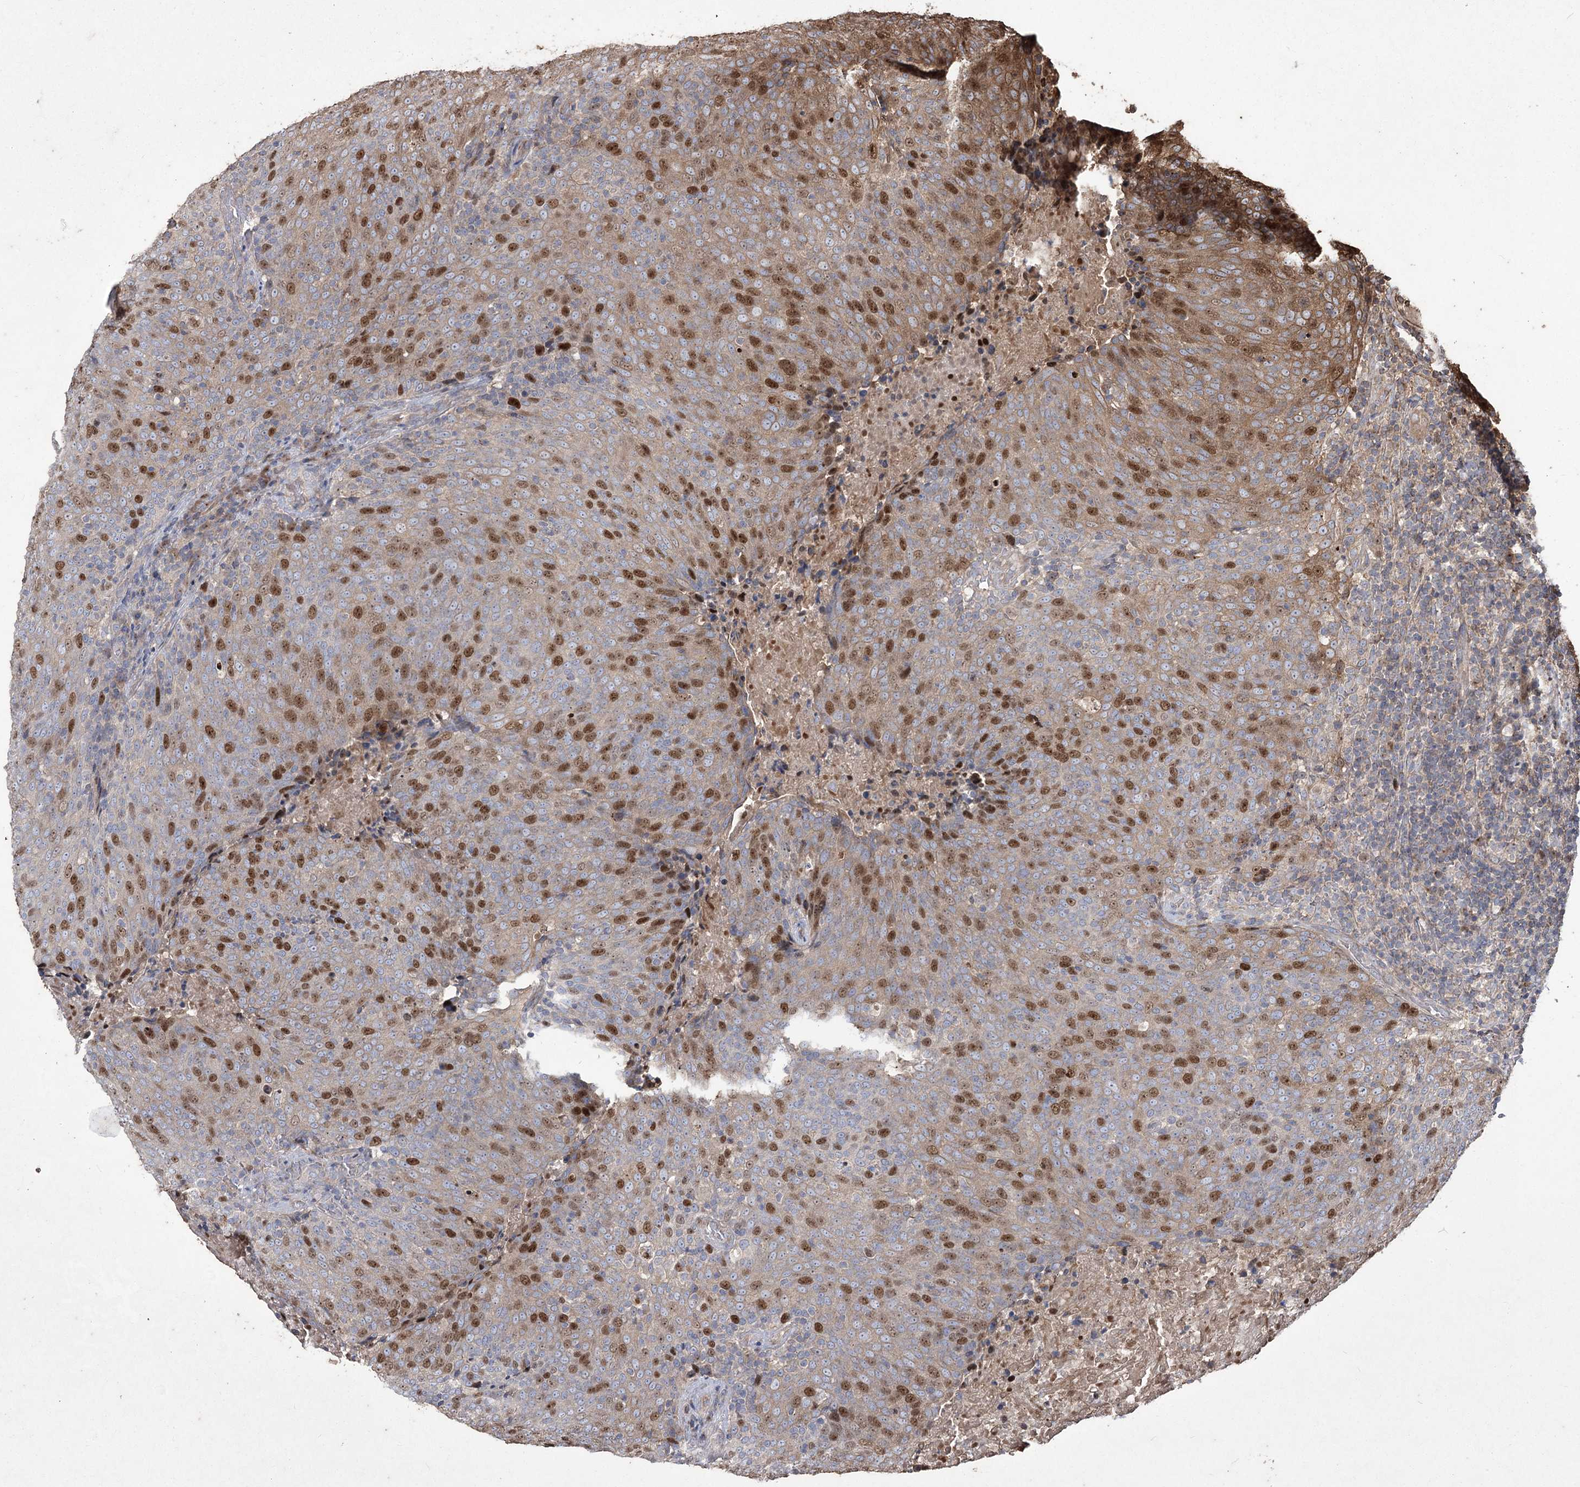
{"staining": {"intensity": "moderate", "quantity": "25%-75%", "location": "nuclear"}, "tissue": "head and neck cancer", "cell_type": "Tumor cells", "image_type": "cancer", "snomed": [{"axis": "morphology", "description": "Squamous cell carcinoma, NOS"}, {"axis": "morphology", "description": "Squamous cell carcinoma, metastatic, NOS"}, {"axis": "topography", "description": "Lymph node"}, {"axis": "topography", "description": "Head-Neck"}], "caption": "Protein expression analysis of head and neck cancer (metastatic squamous cell carcinoma) reveals moderate nuclear positivity in approximately 25%-75% of tumor cells.", "gene": "PRC1", "patient": {"sex": "male", "age": 62}}